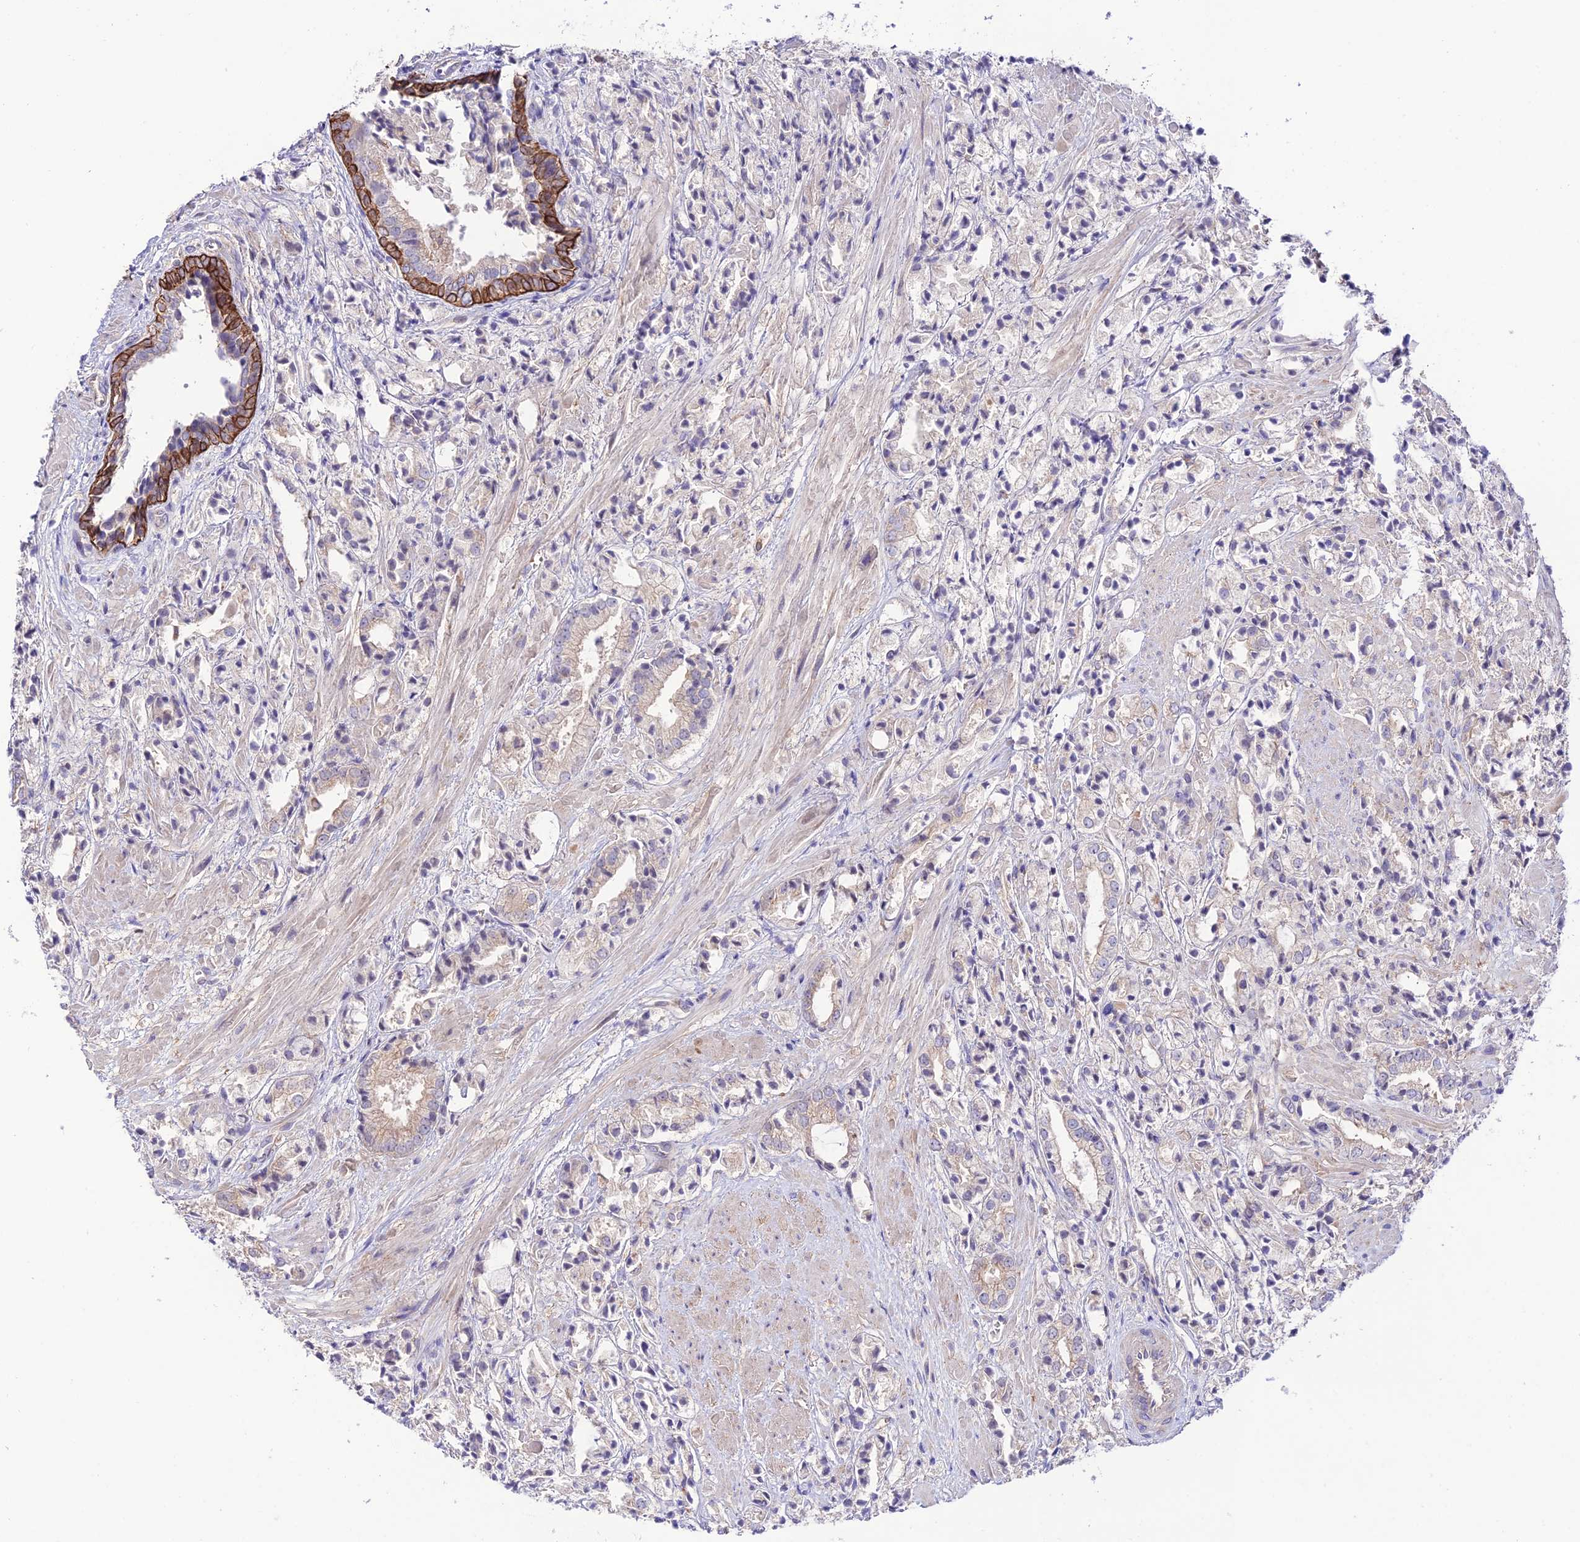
{"staining": {"intensity": "weak", "quantity": "25%-75%", "location": "cytoplasmic/membranous"}, "tissue": "prostate cancer", "cell_type": "Tumor cells", "image_type": "cancer", "snomed": [{"axis": "morphology", "description": "Adenocarcinoma, High grade"}, {"axis": "topography", "description": "Prostate"}], "caption": "Human prostate cancer stained with a brown dye shows weak cytoplasmic/membranous positive staining in approximately 25%-75% of tumor cells.", "gene": "BRME1", "patient": {"sex": "male", "age": 50}}